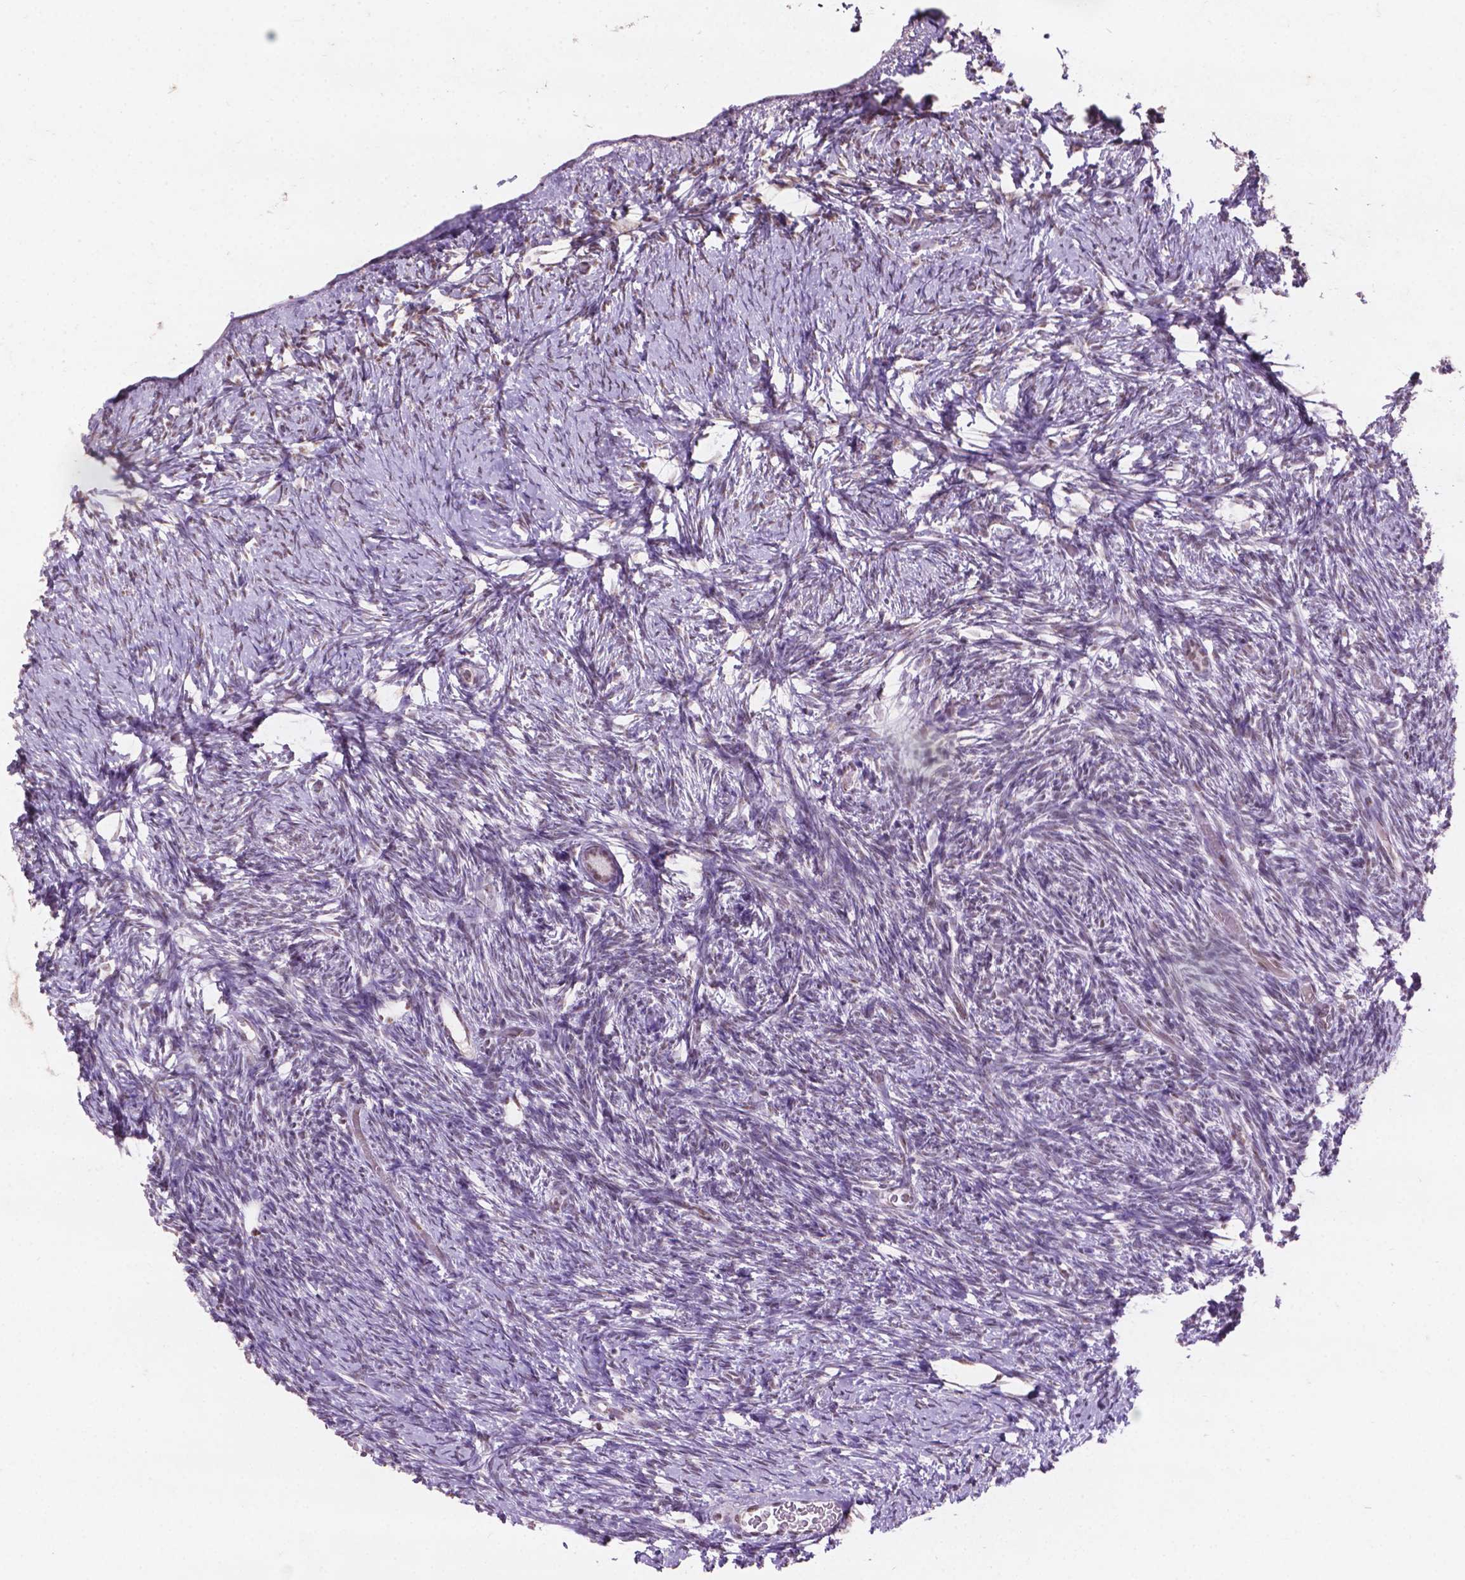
{"staining": {"intensity": "negative", "quantity": "none", "location": "none"}, "tissue": "ovary", "cell_type": "Ovarian stroma cells", "image_type": "normal", "snomed": [{"axis": "morphology", "description": "Normal tissue, NOS"}, {"axis": "topography", "description": "Ovary"}], "caption": "Immunohistochemistry (IHC) photomicrograph of normal human ovary stained for a protein (brown), which demonstrates no expression in ovarian stroma cells.", "gene": "COIL", "patient": {"sex": "female", "age": 39}}